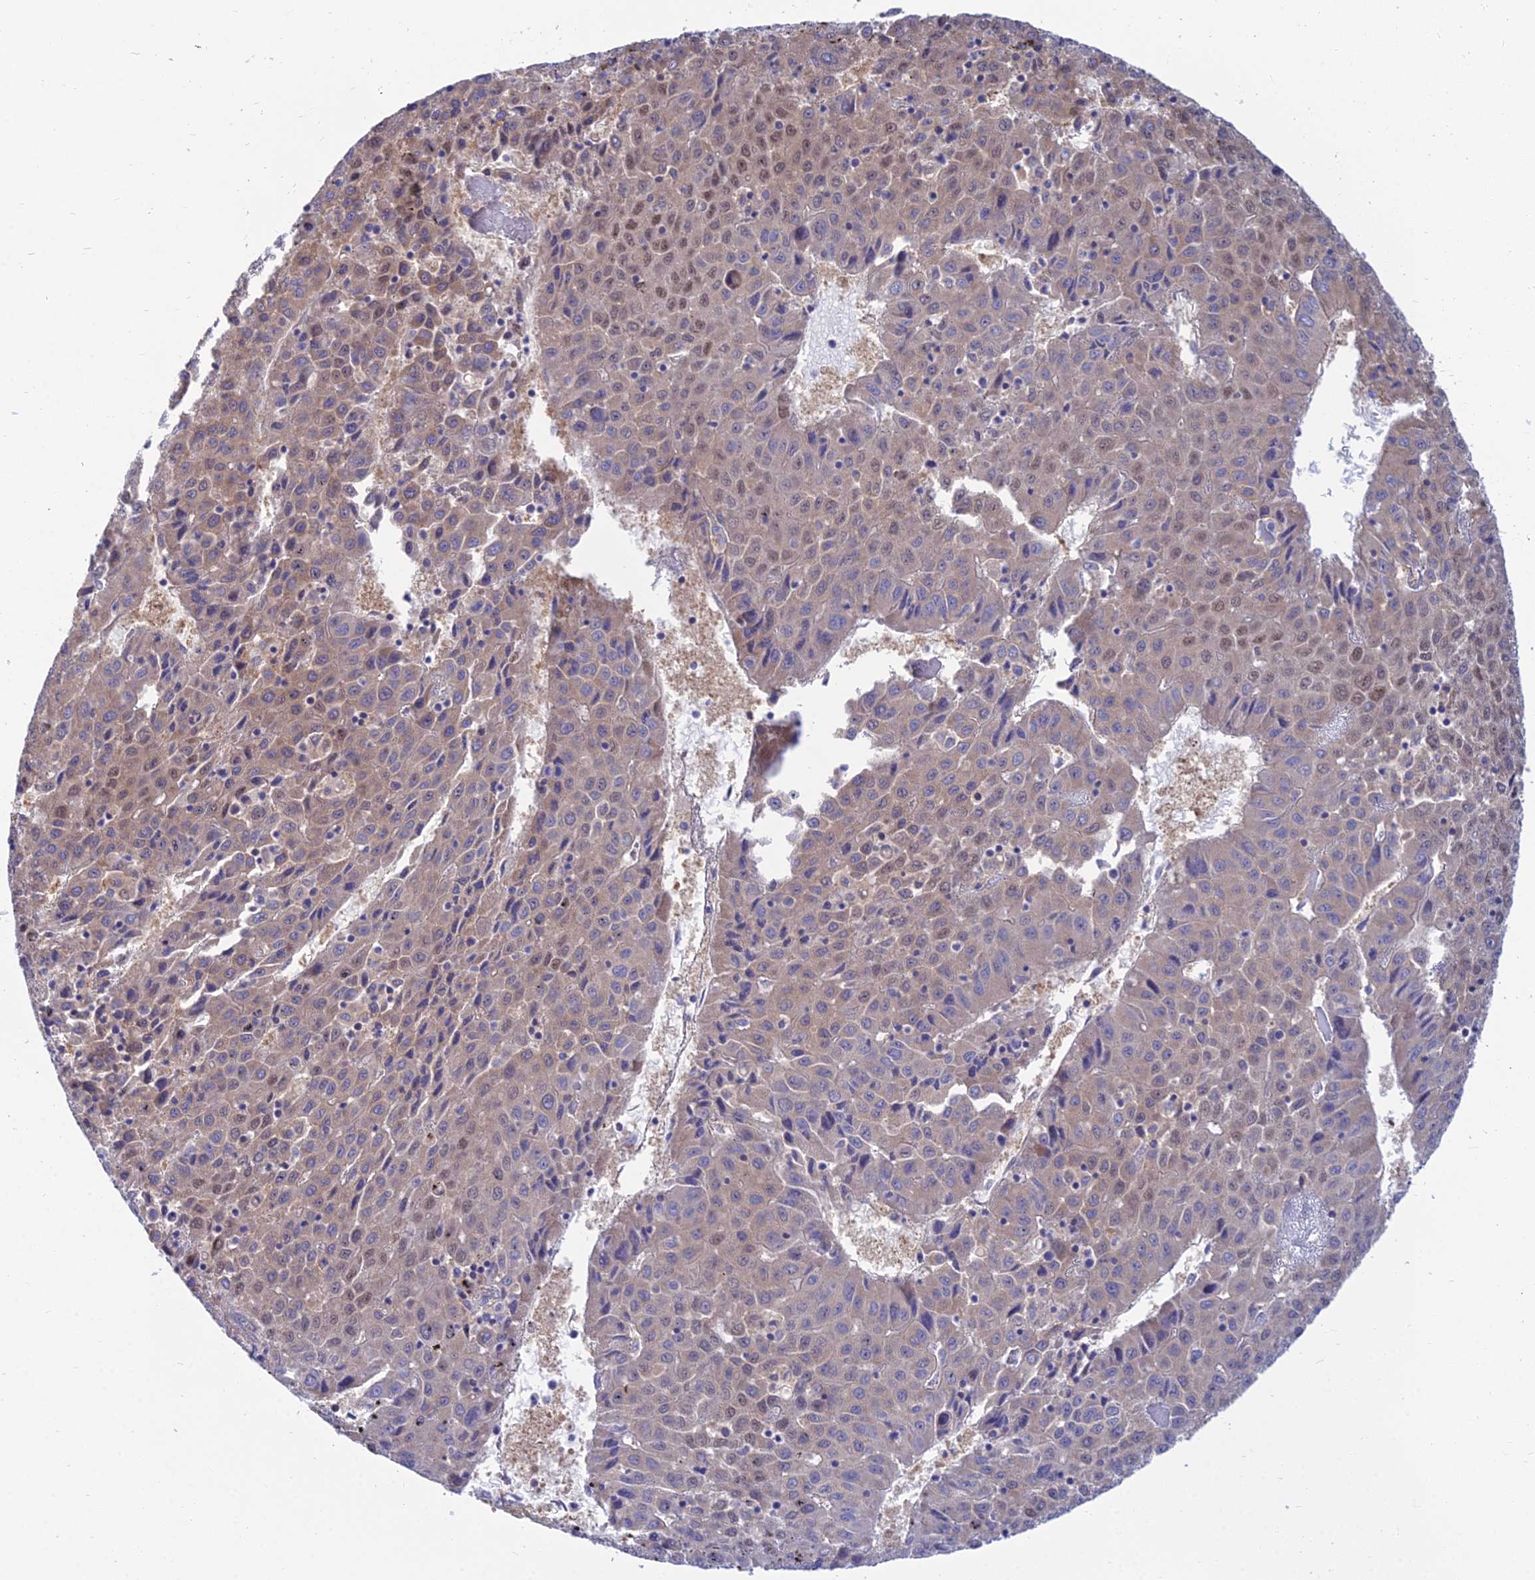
{"staining": {"intensity": "weak", "quantity": "25%-75%", "location": "cytoplasmic/membranous,nuclear"}, "tissue": "liver cancer", "cell_type": "Tumor cells", "image_type": "cancer", "snomed": [{"axis": "morphology", "description": "Carcinoma, Hepatocellular, NOS"}, {"axis": "topography", "description": "Liver"}], "caption": "Approximately 25%-75% of tumor cells in human liver hepatocellular carcinoma reveal weak cytoplasmic/membranous and nuclear protein staining as visualized by brown immunohistochemical staining.", "gene": "DNPEP", "patient": {"sex": "female", "age": 53}}